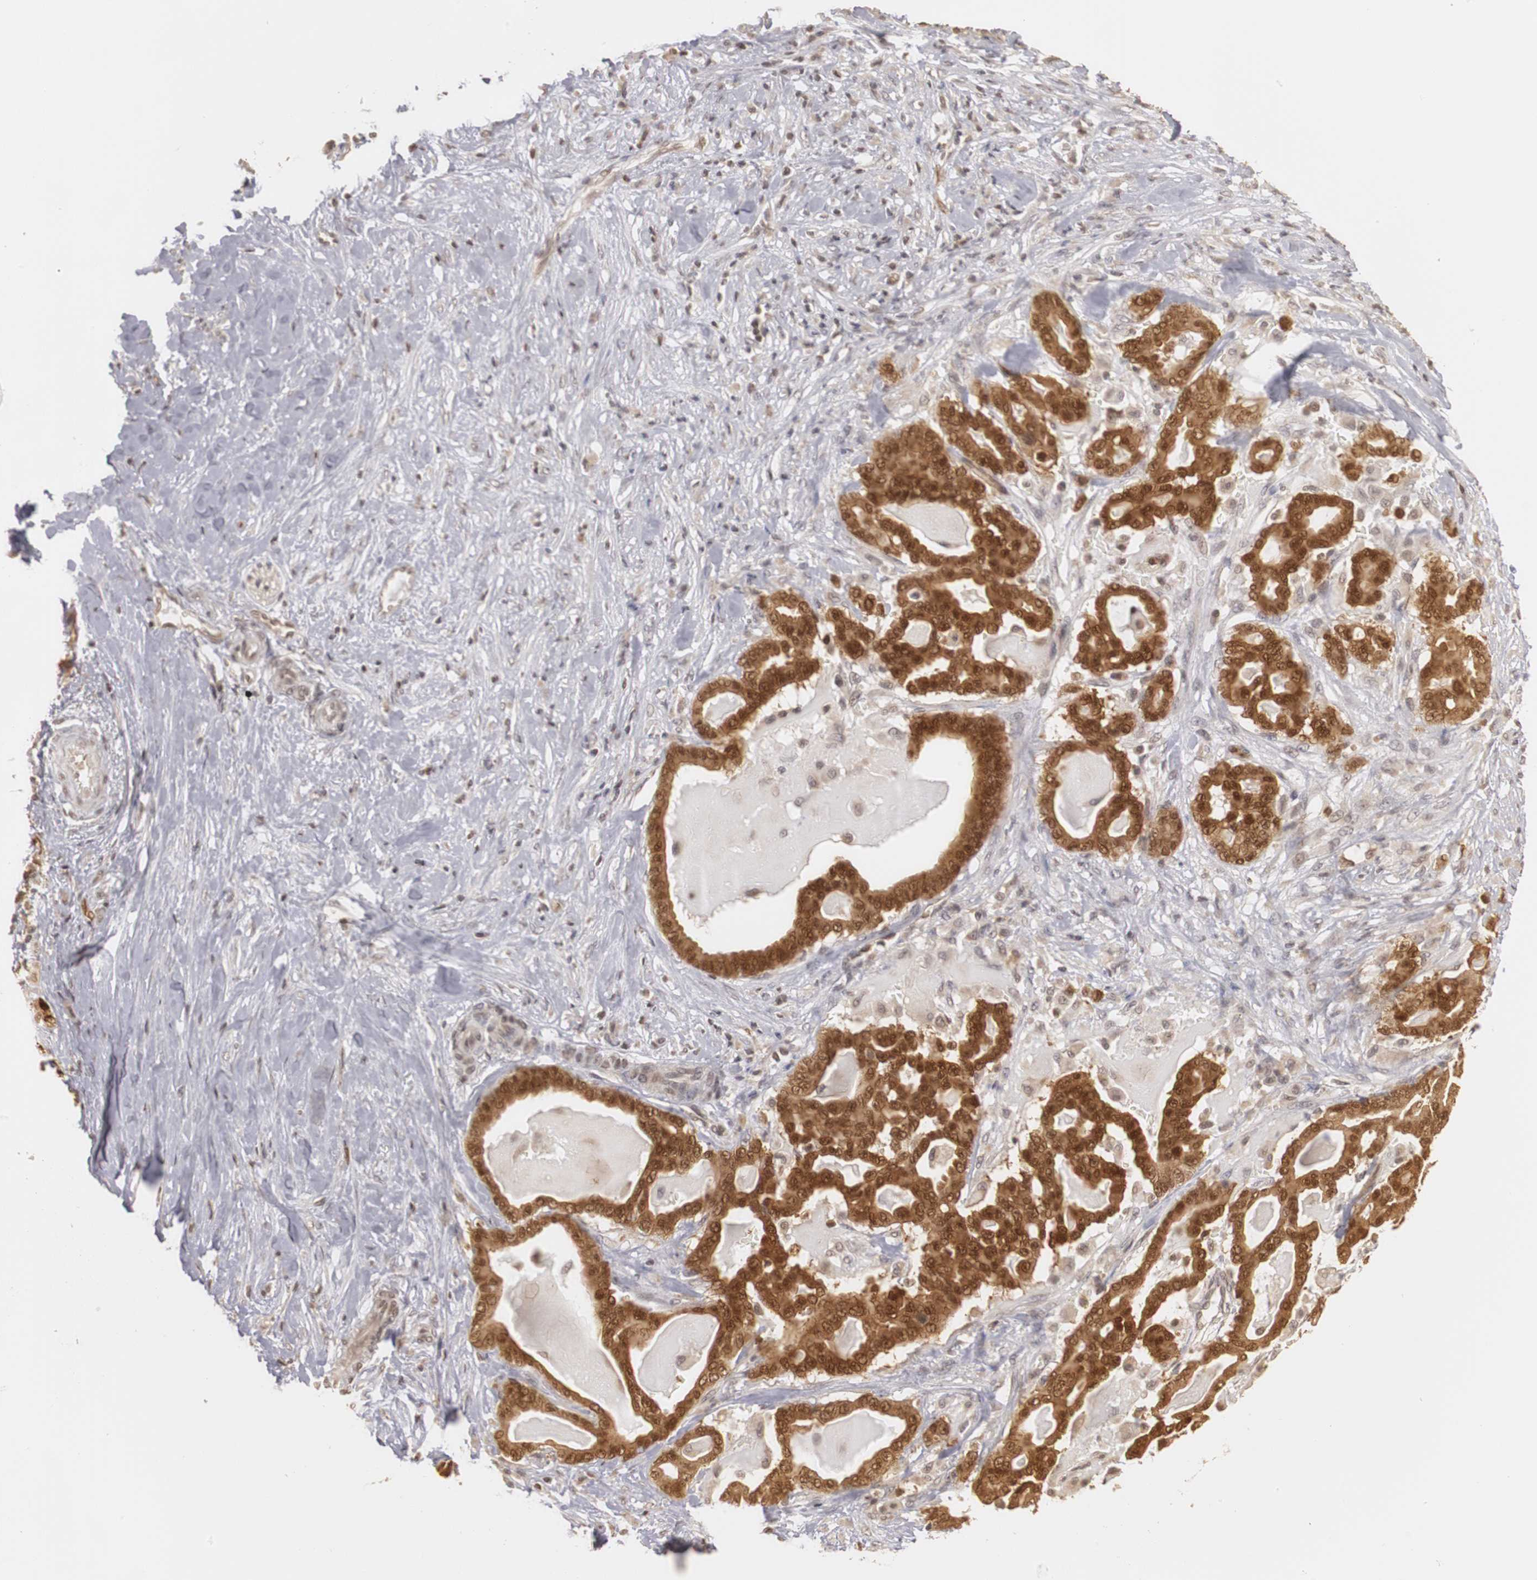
{"staining": {"intensity": "strong", "quantity": ">75%", "location": "nuclear"}, "tissue": "pancreatic cancer", "cell_type": "Tumor cells", "image_type": "cancer", "snomed": [{"axis": "morphology", "description": "Adenocarcinoma, NOS"}, {"axis": "topography", "description": "Pancreas"}], "caption": "Protein expression by immunohistochemistry reveals strong nuclear positivity in approximately >75% of tumor cells in adenocarcinoma (pancreatic).", "gene": "PLEKHA1", "patient": {"sex": "male", "age": 63}}